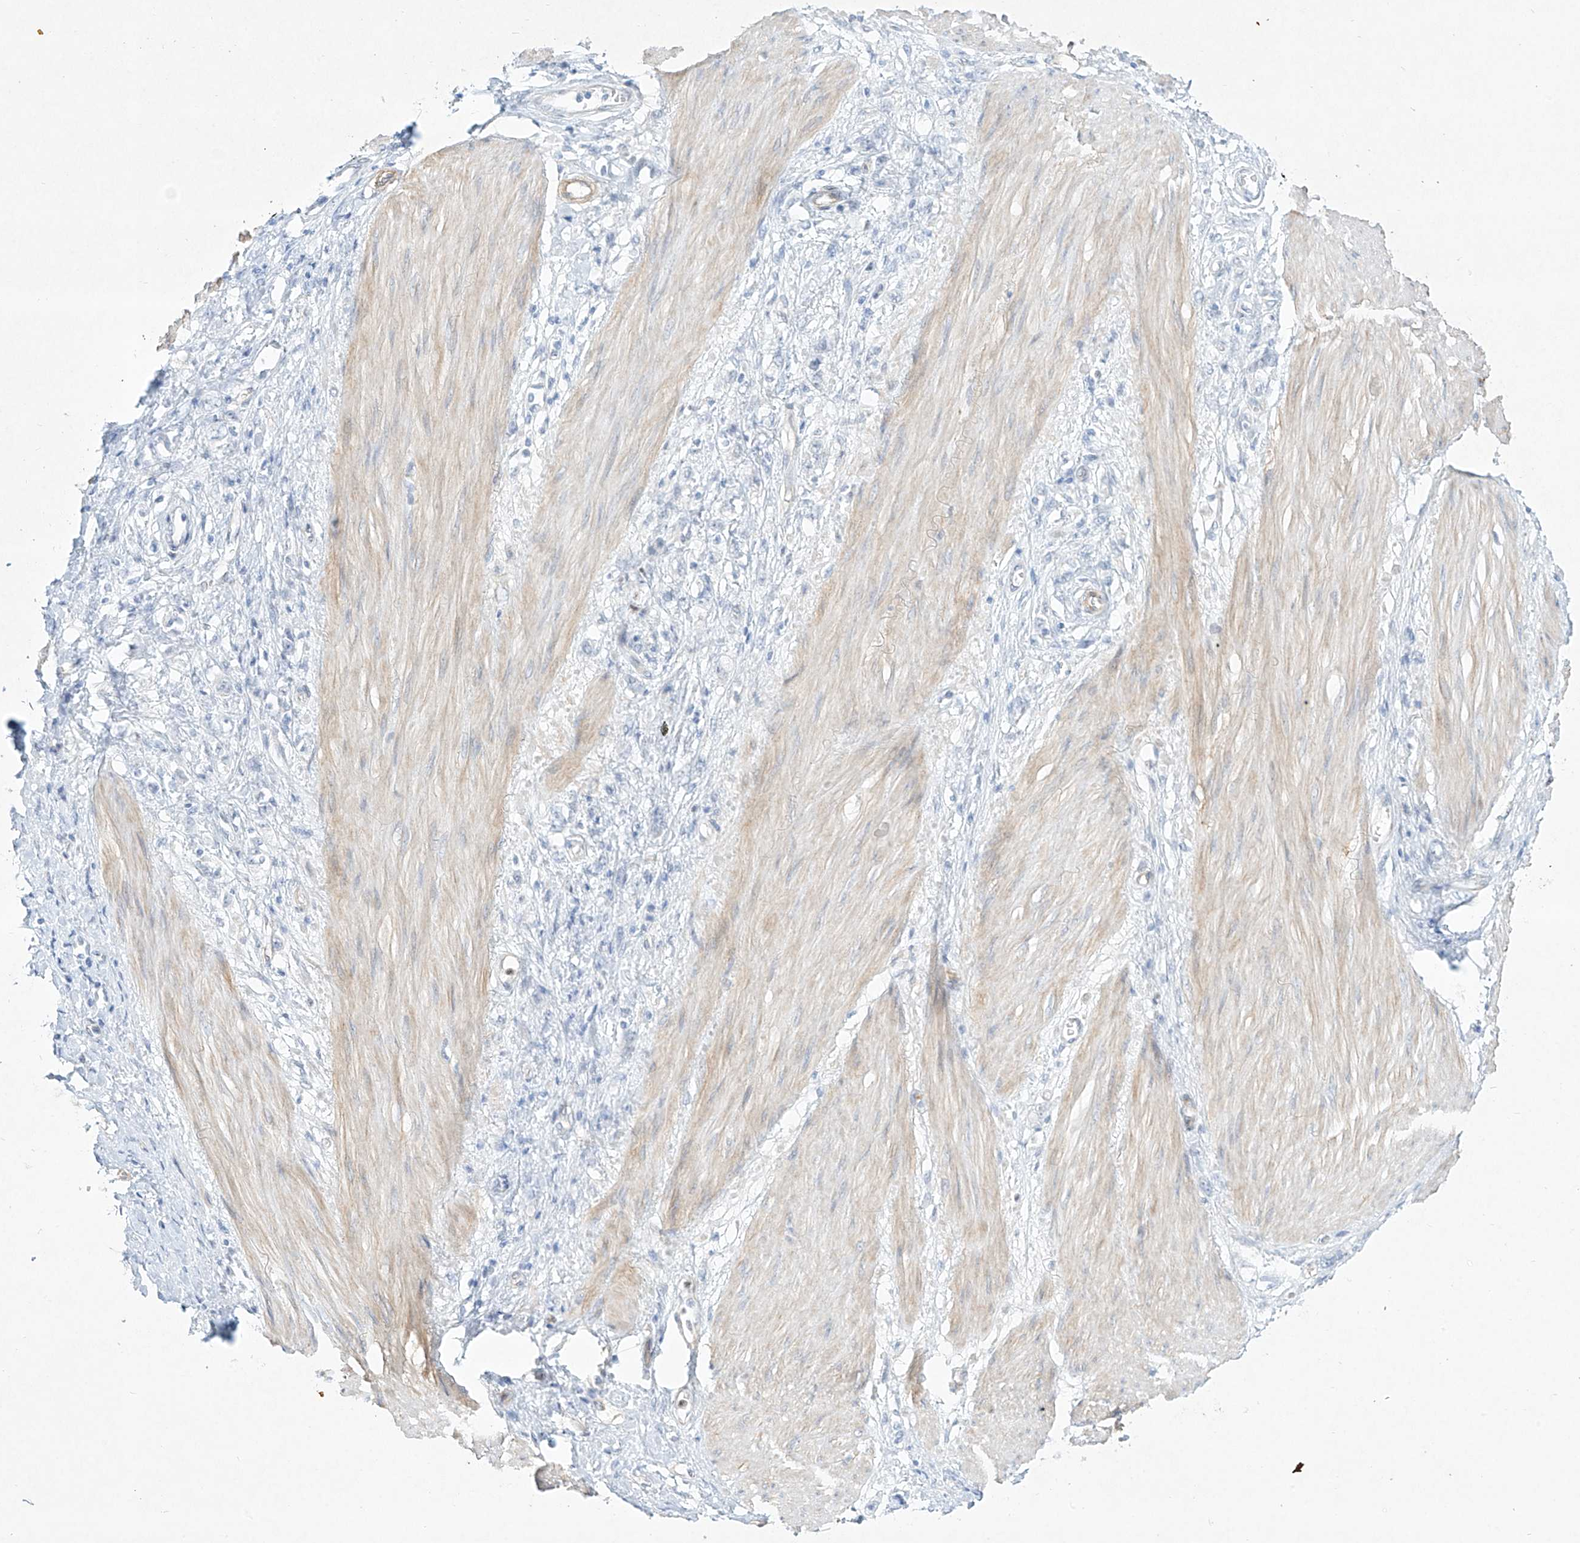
{"staining": {"intensity": "negative", "quantity": "none", "location": "none"}, "tissue": "stomach cancer", "cell_type": "Tumor cells", "image_type": "cancer", "snomed": [{"axis": "morphology", "description": "Adenocarcinoma, NOS"}, {"axis": "topography", "description": "Stomach"}], "caption": "Human stomach adenocarcinoma stained for a protein using immunohistochemistry reveals no staining in tumor cells.", "gene": "REEP2", "patient": {"sex": "female", "age": 76}}